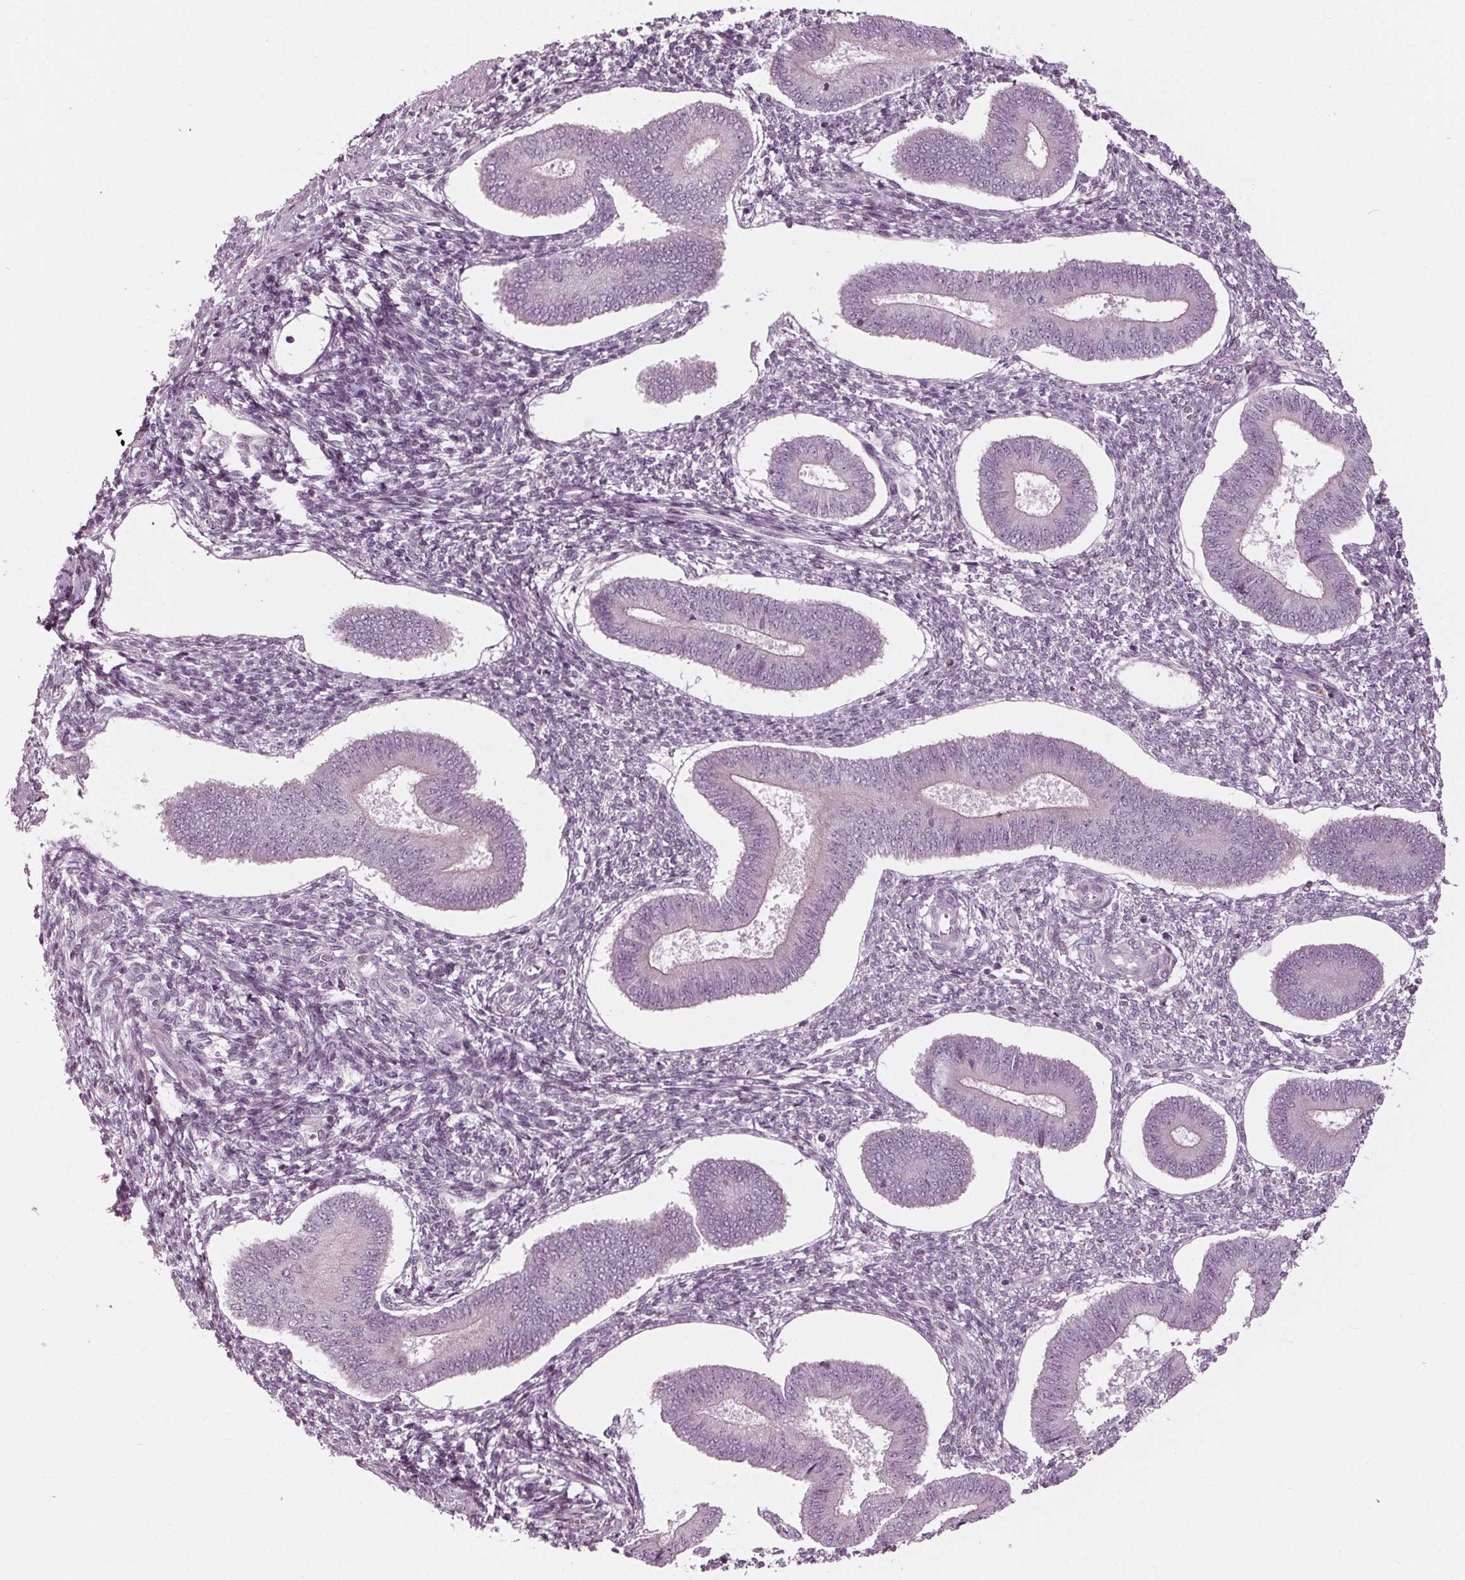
{"staining": {"intensity": "negative", "quantity": "none", "location": "none"}, "tissue": "endometrium", "cell_type": "Cells in endometrial stroma", "image_type": "normal", "snomed": [{"axis": "morphology", "description": "Normal tissue, NOS"}, {"axis": "topography", "description": "Endometrium"}], "caption": "Image shows no significant protein expression in cells in endometrial stroma of normal endometrium.", "gene": "CLN6", "patient": {"sex": "female", "age": 42}}